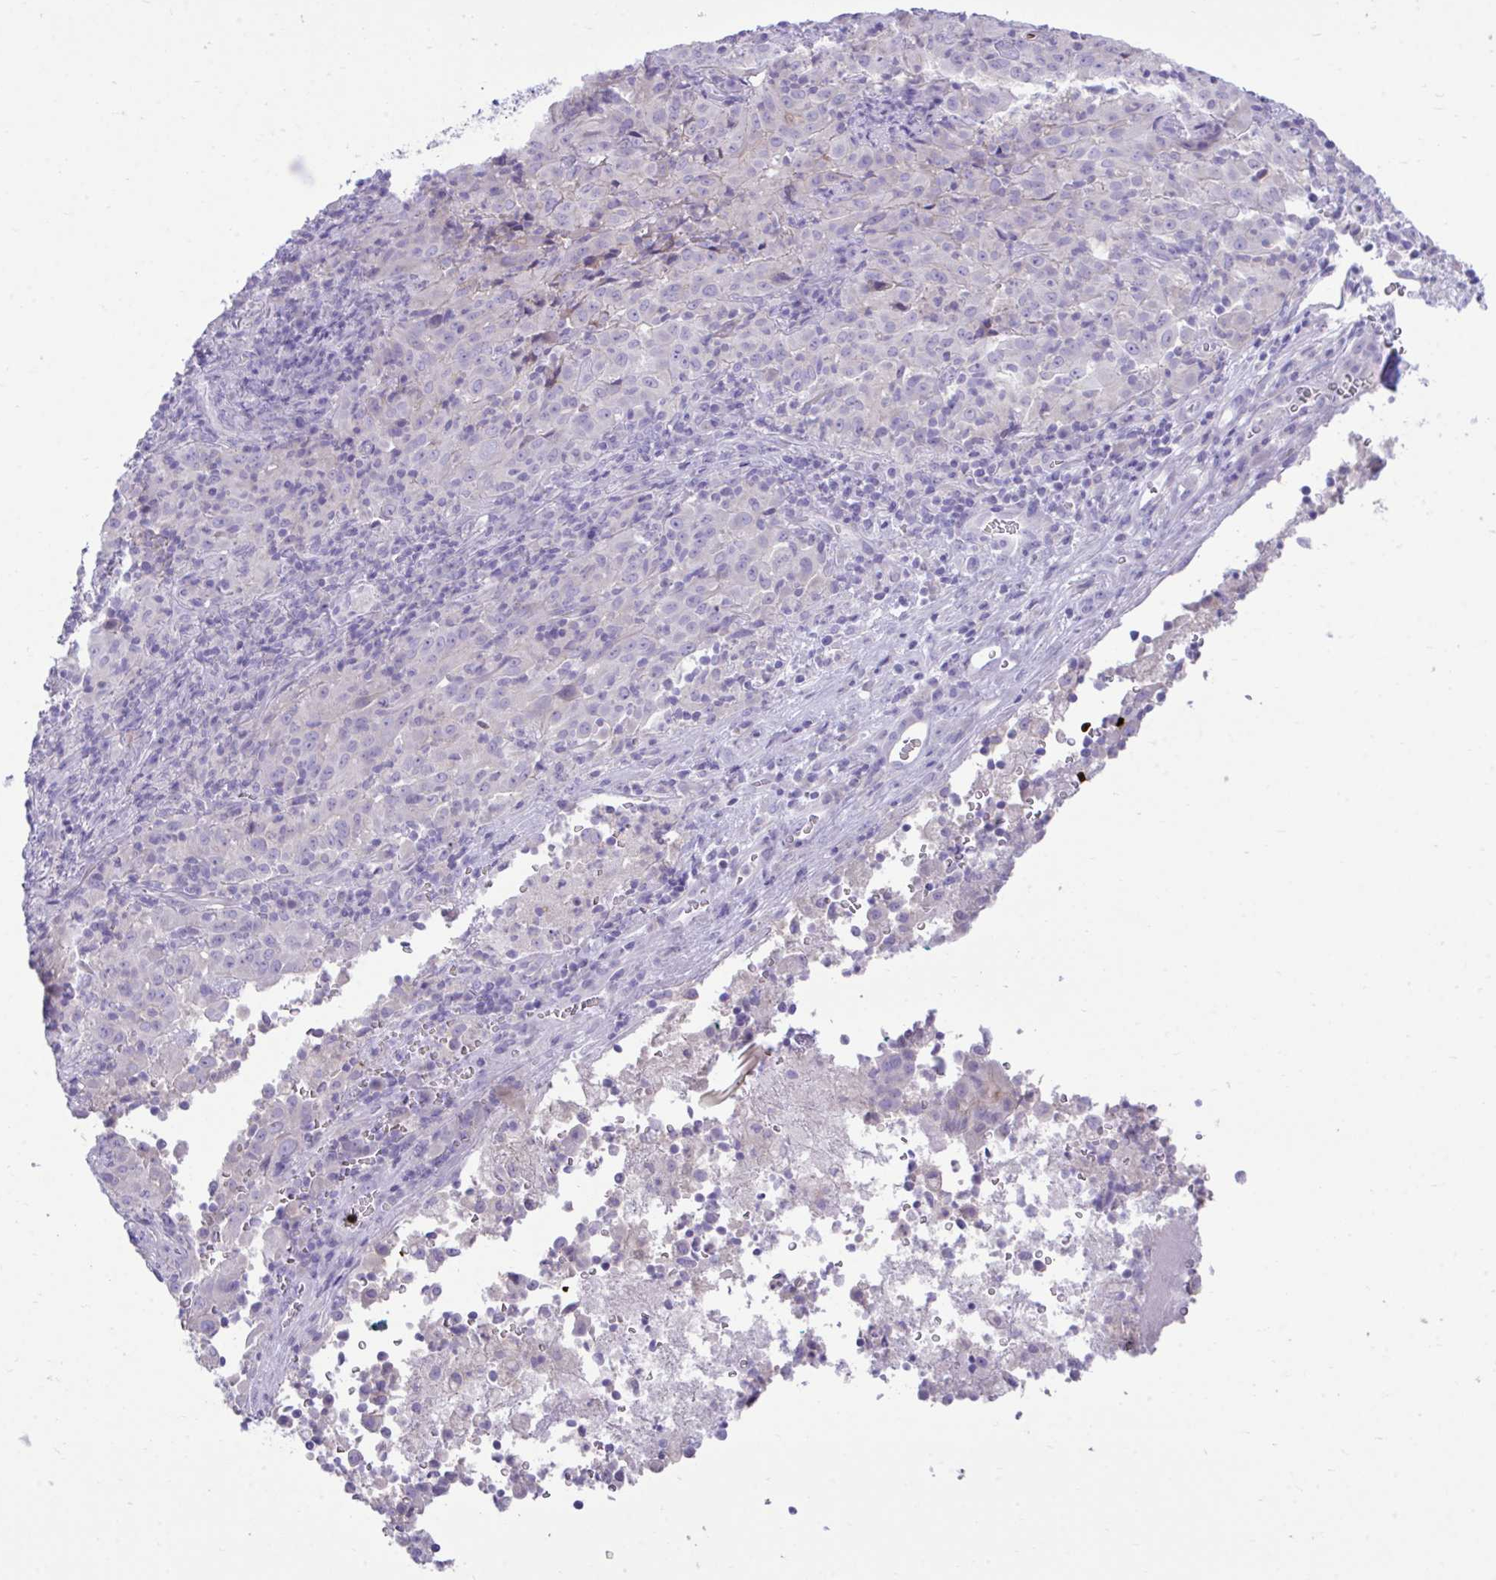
{"staining": {"intensity": "negative", "quantity": "none", "location": "none"}, "tissue": "pancreatic cancer", "cell_type": "Tumor cells", "image_type": "cancer", "snomed": [{"axis": "morphology", "description": "Adenocarcinoma, NOS"}, {"axis": "topography", "description": "Pancreas"}], "caption": "Histopathology image shows no significant protein expression in tumor cells of adenocarcinoma (pancreatic).", "gene": "PLEKHH1", "patient": {"sex": "male", "age": 63}}